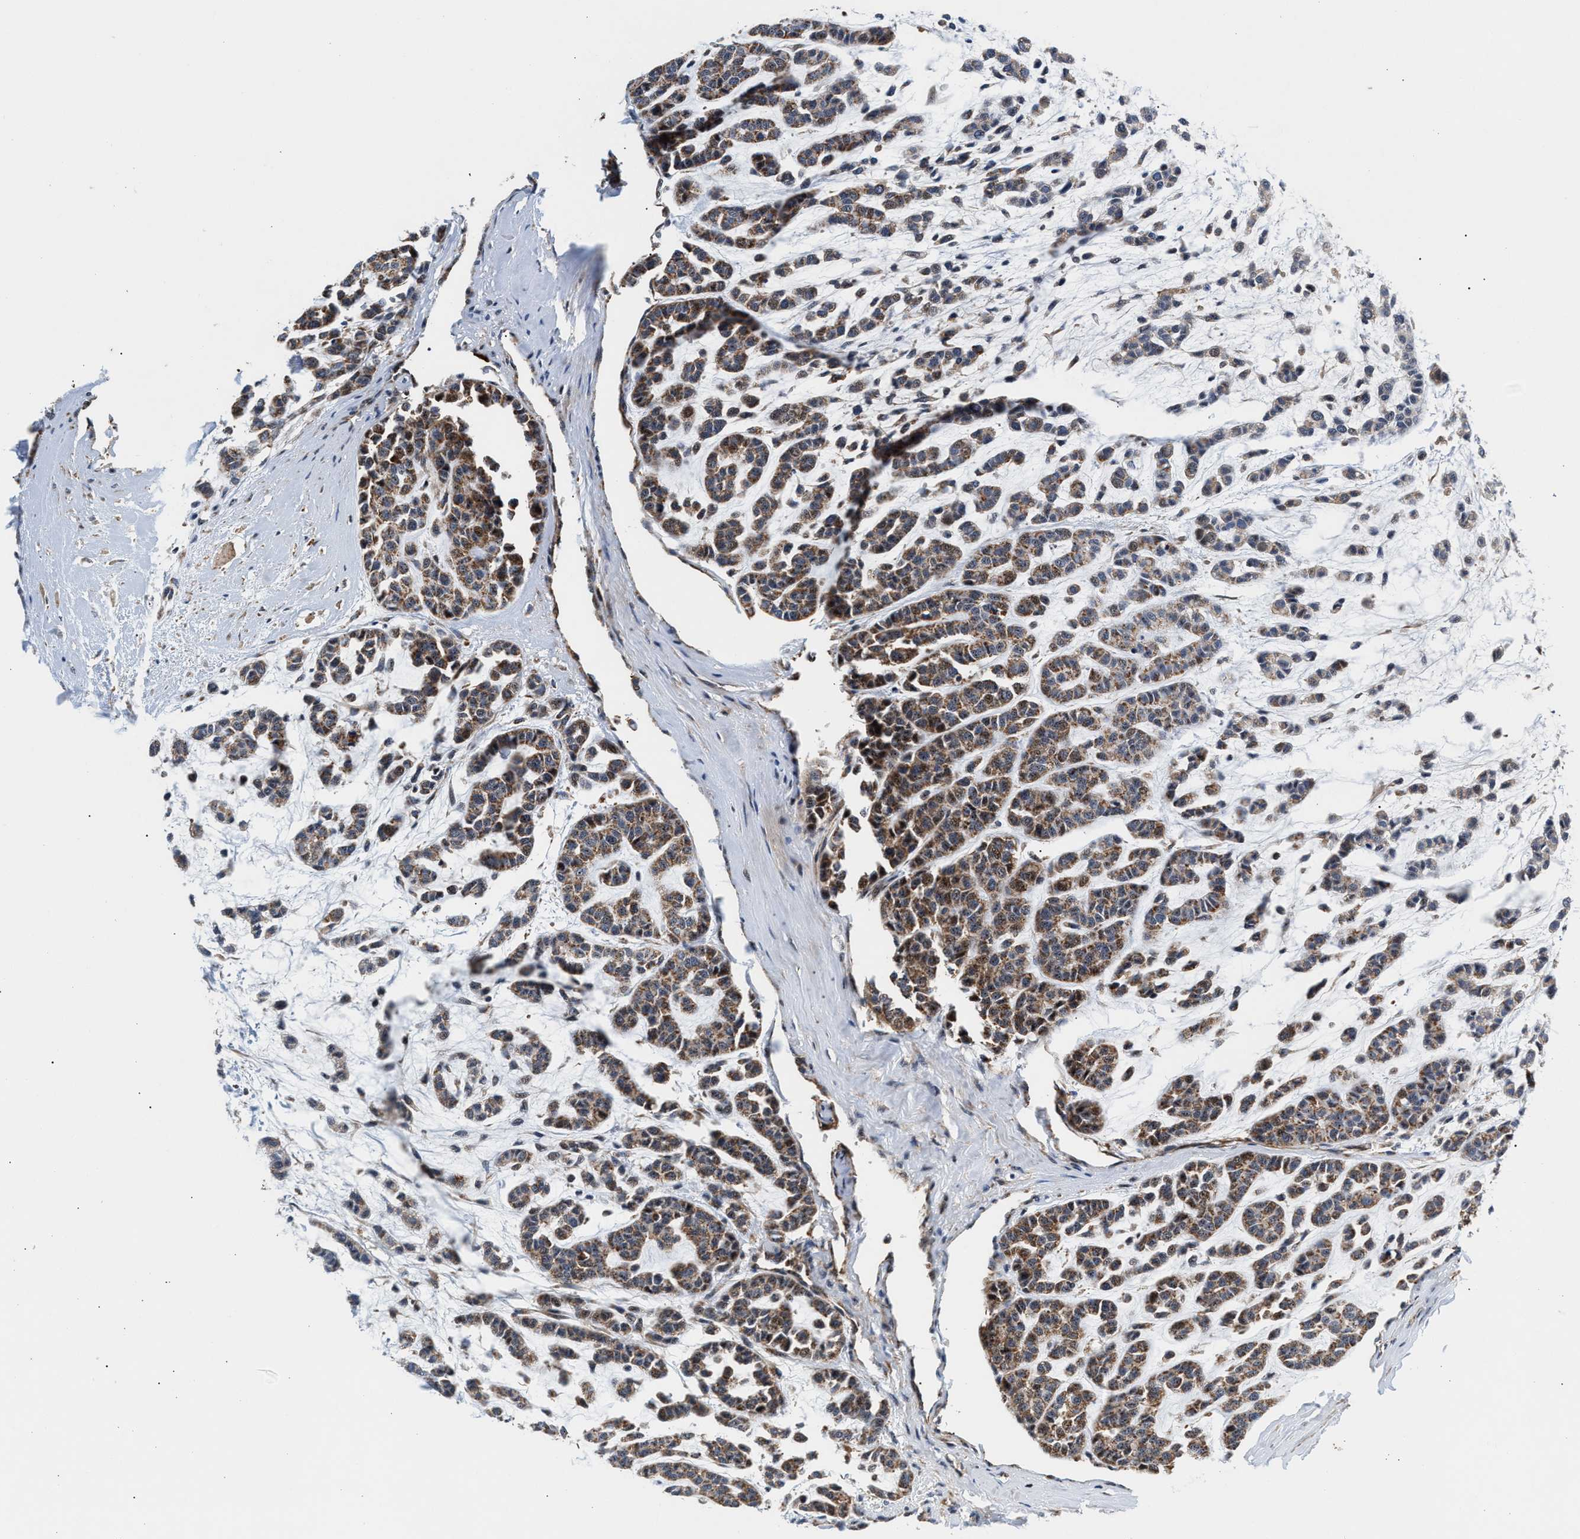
{"staining": {"intensity": "moderate", "quantity": ">75%", "location": "cytoplasmic/membranous"}, "tissue": "head and neck cancer", "cell_type": "Tumor cells", "image_type": "cancer", "snomed": [{"axis": "morphology", "description": "Adenocarcinoma, NOS"}, {"axis": "morphology", "description": "Adenoma, NOS"}, {"axis": "topography", "description": "Head-Neck"}], "caption": "A photomicrograph of head and neck cancer stained for a protein exhibits moderate cytoplasmic/membranous brown staining in tumor cells. (DAB IHC, brown staining for protein, blue staining for nuclei).", "gene": "SGK1", "patient": {"sex": "female", "age": 55}}